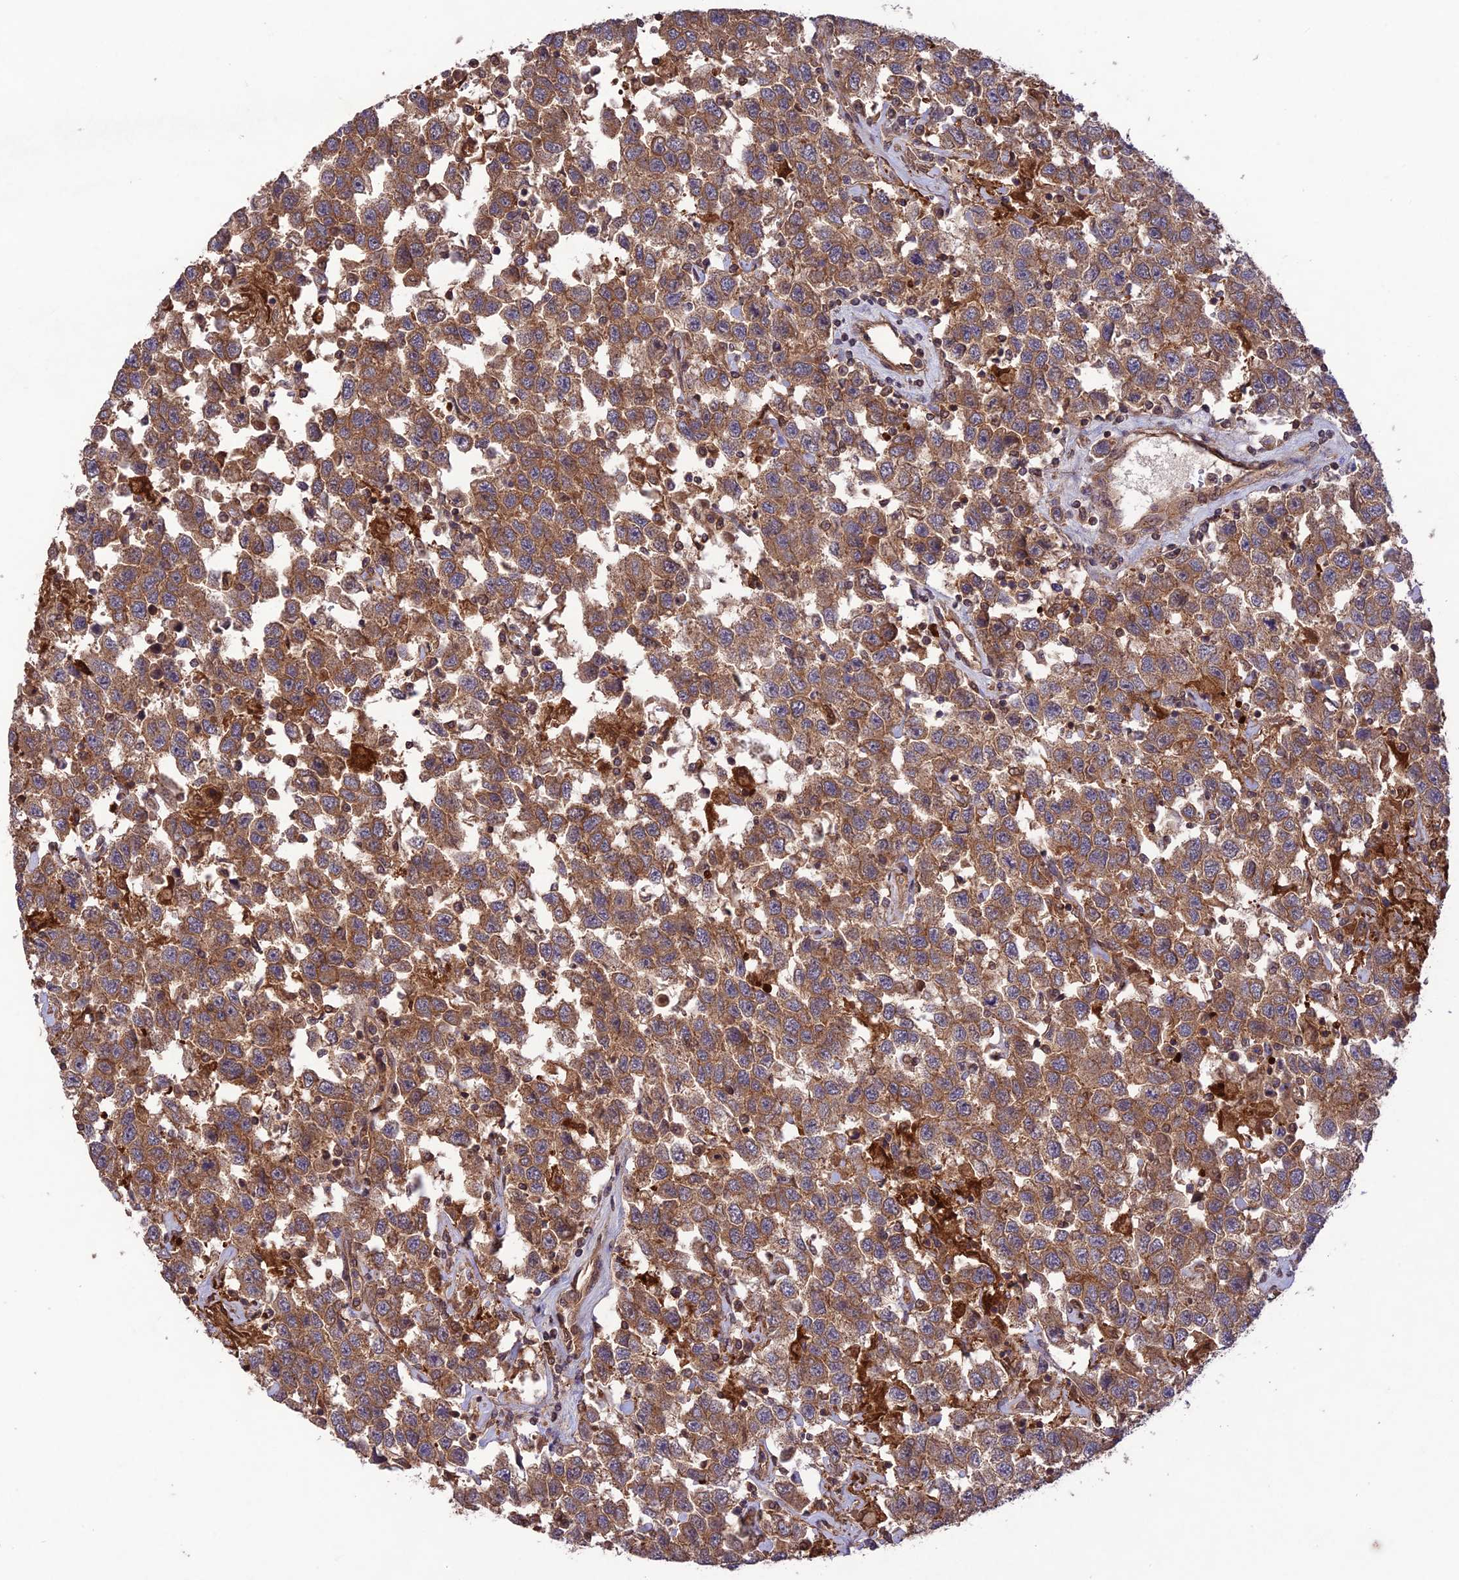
{"staining": {"intensity": "moderate", "quantity": ">75%", "location": "cytoplasmic/membranous"}, "tissue": "testis cancer", "cell_type": "Tumor cells", "image_type": "cancer", "snomed": [{"axis": "morphology", "description": "Seminoma, NOS"}, {"axis": "topography", "description": "Testis"}], "caption": "Protein analysis of testis cancer (seminoma) tissue reveals moderate cytoplasmic/membranous staining in about >75% of tumor cells.", "gene": "FCHSD1", "patient": {"sex": "male", "age": 41}}